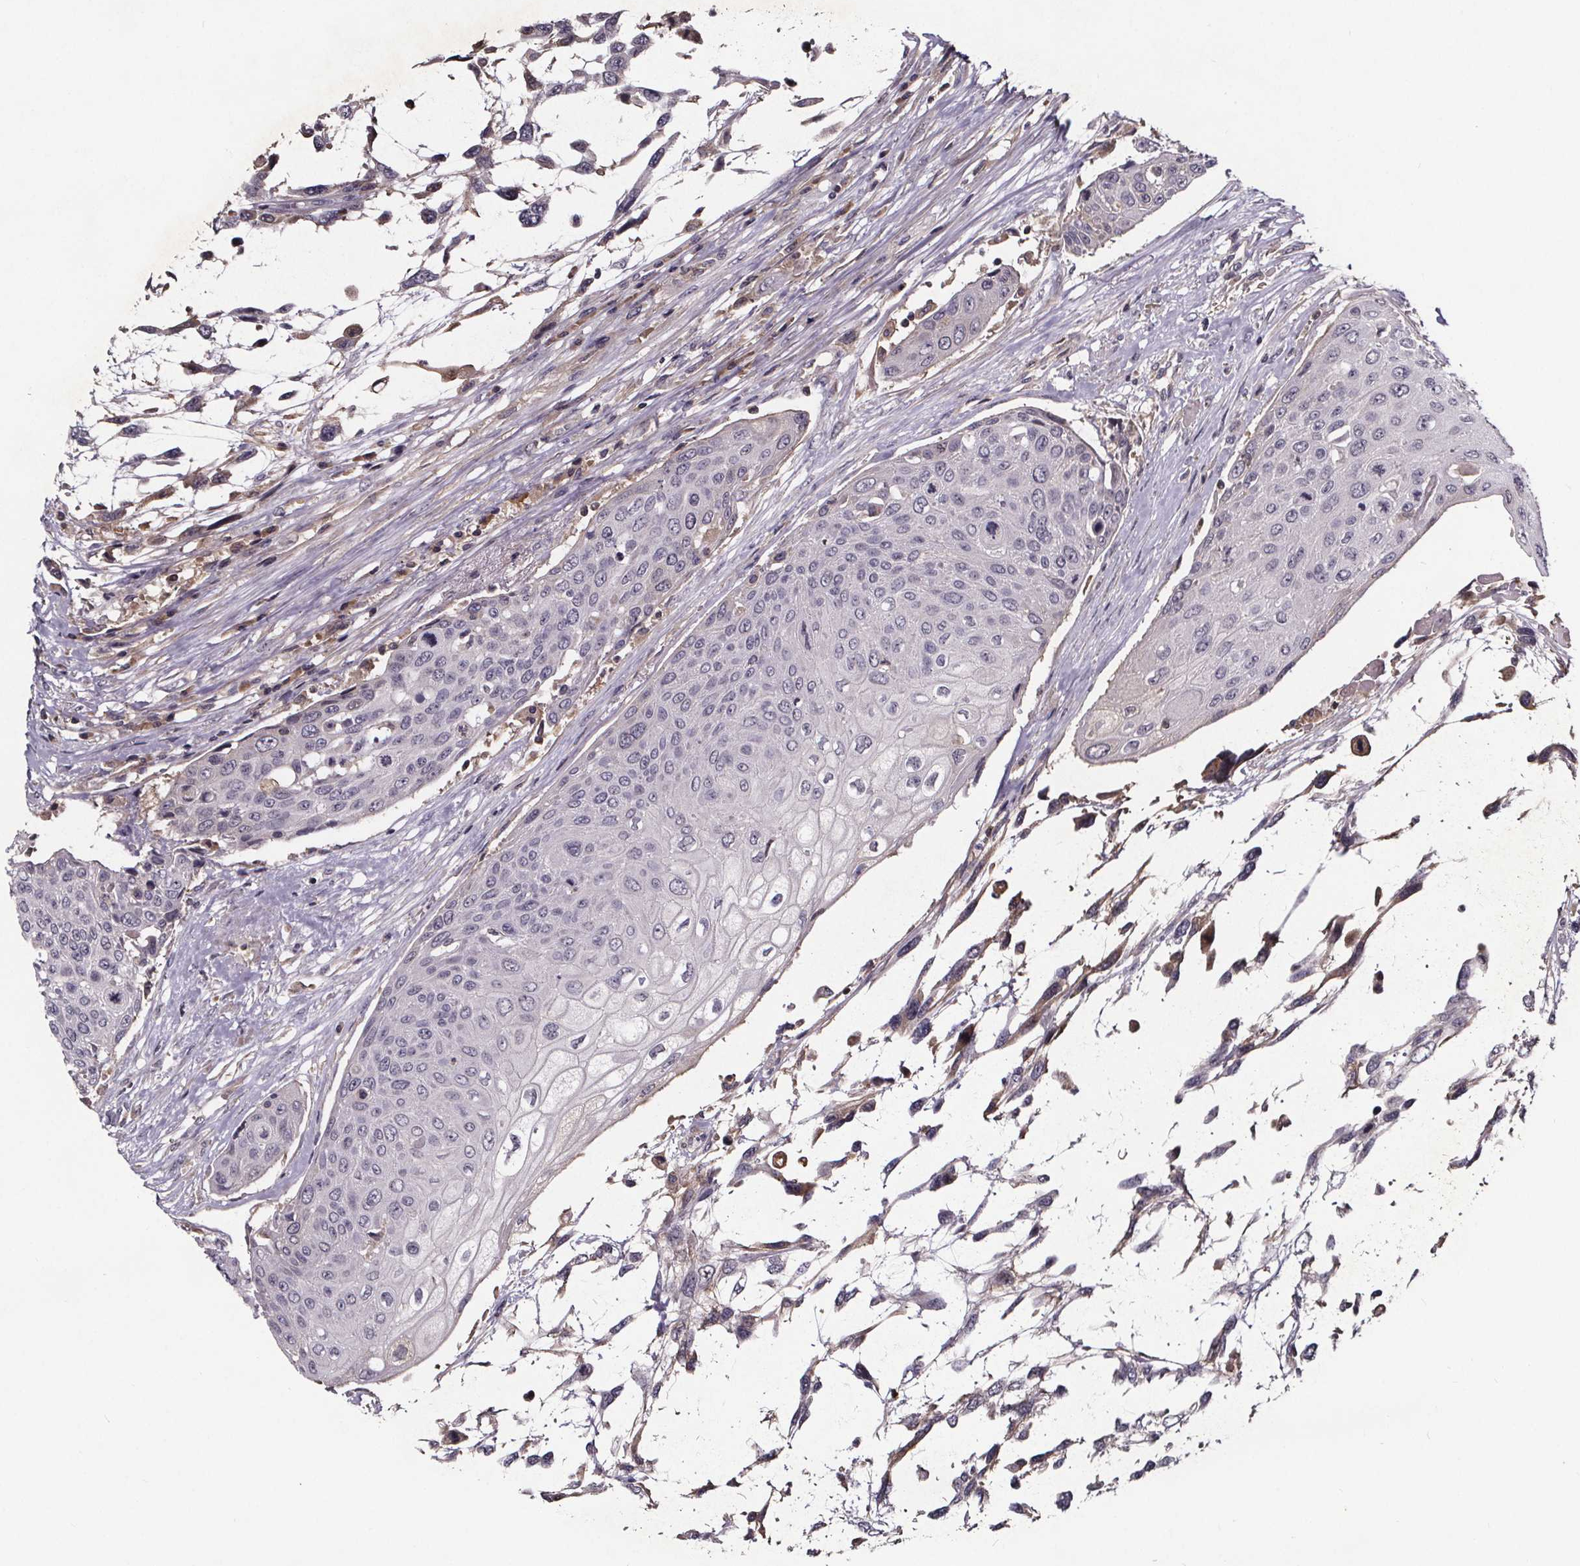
{"staining": {"intensity": "negative", "quantity": "none", "location": "none"}, "tissue": "urothelial cancer", "cell_type": "Tumor cells", "image_type": "cancer", "snomed": [{"axis": "morphology", "description": "Urothelial carcinoma, High grade"}, {"axis": "topography", "description": "Urinary bladder"}], "caption": "An IHC micrograph of urothelial carcinoma (high-grade) is shown. There is no staining in tumor cells of urothelial carcinoma (high-grade). (Immunohistochemistry, brightfield microscopy, high magnification).", "gene": "NPHP4", "patient": {"sex": "female", "age": 70}}